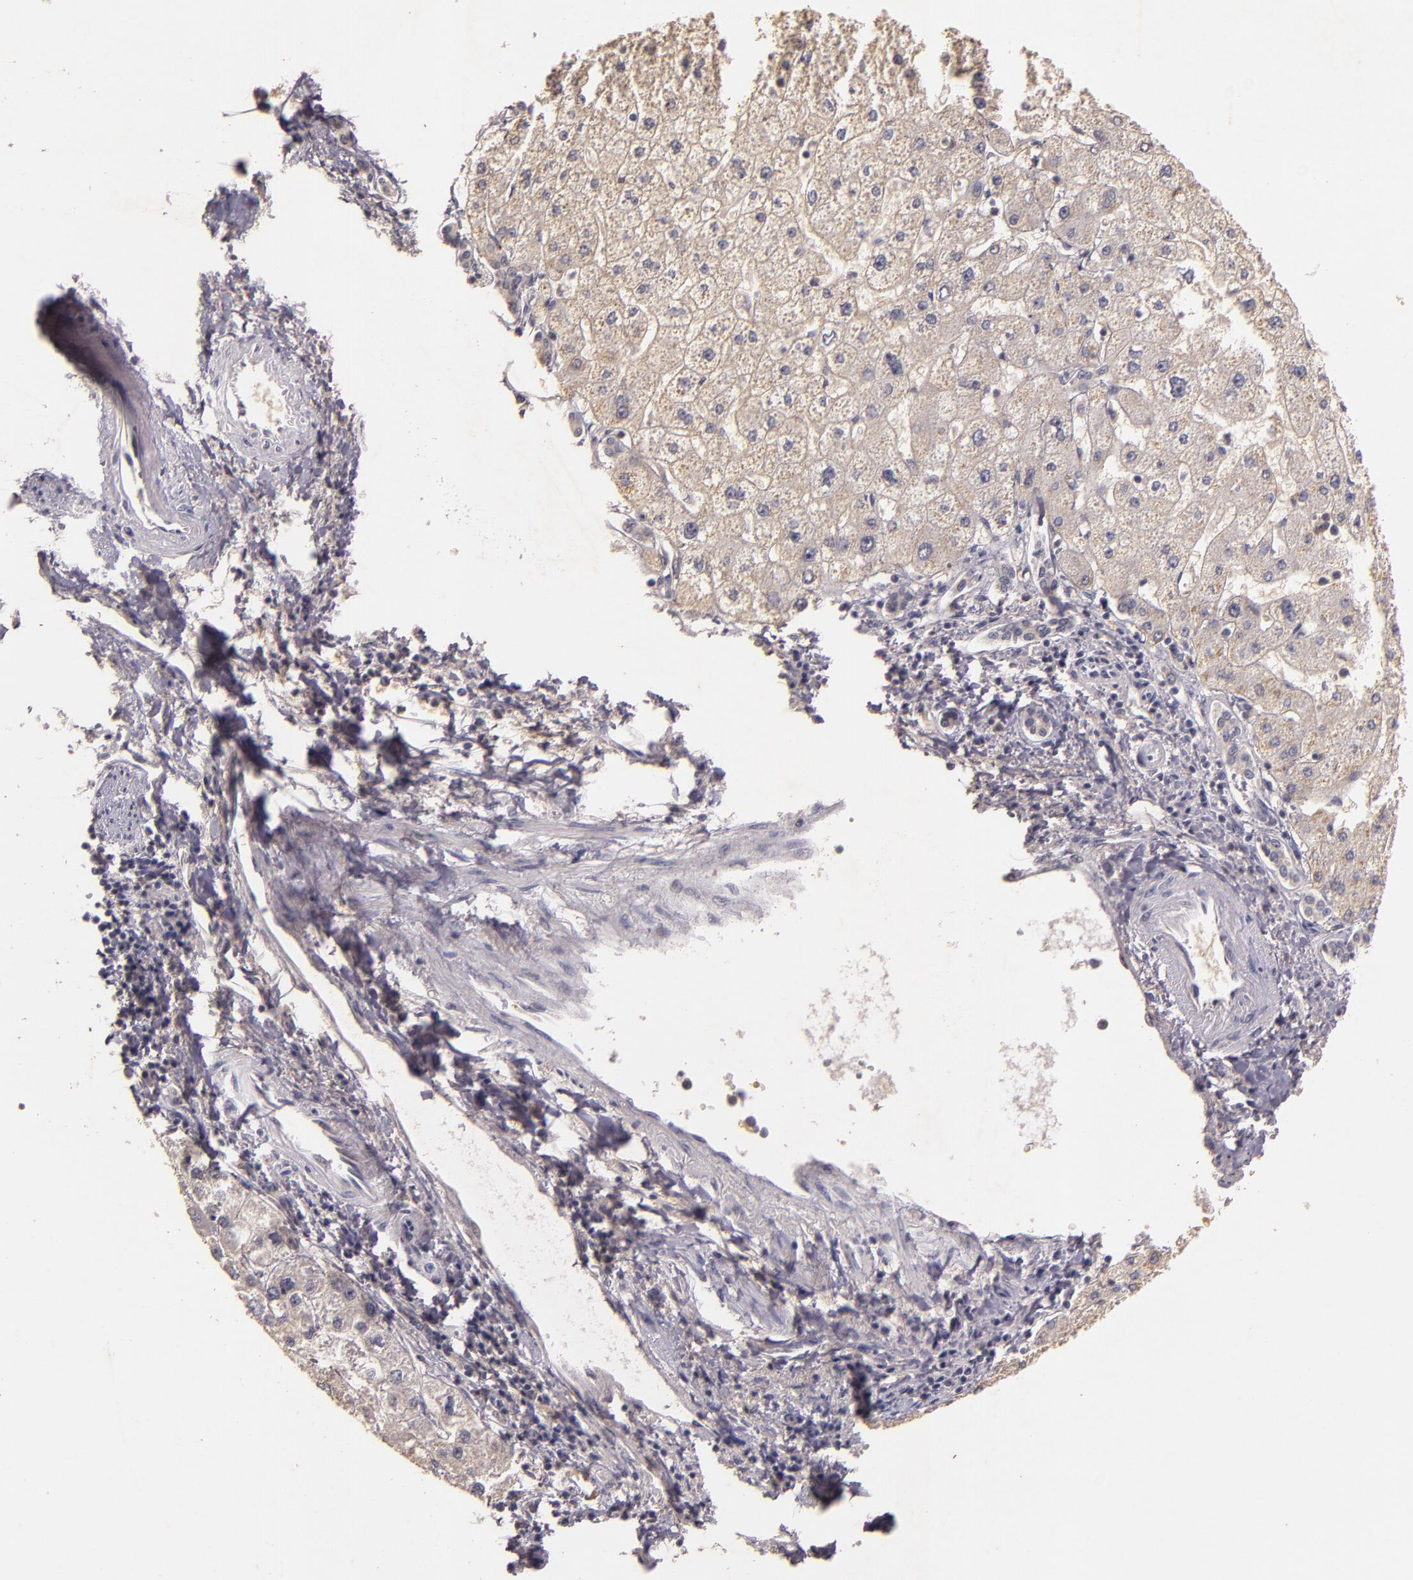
{"staining": {"intensity": "negative", "quantity": "none", "location": "none"}, "tissue": "liver cancer", "cell_type": "Tumor cells", "image_type": "cancer", "snomed": [{"axis": "morphology", "description": "Carcinoma, Hepatocellular, NOS"}, {"axis": "topography", "description": "Liver"}], "caption": "High magnification brightfield microscopy of liver cancer (hepatocellular carcinoma) stained with DAB (brown) and counterstained with hematoxylin (blue): tumor cells show no significant staining. (DAB (3,3'-diaminobenzidine) immunohistochemistry (IHC) with hematoxylin counter stain).", "gene": "TFF1", "patient": {"sex": "female", "age": 85}}